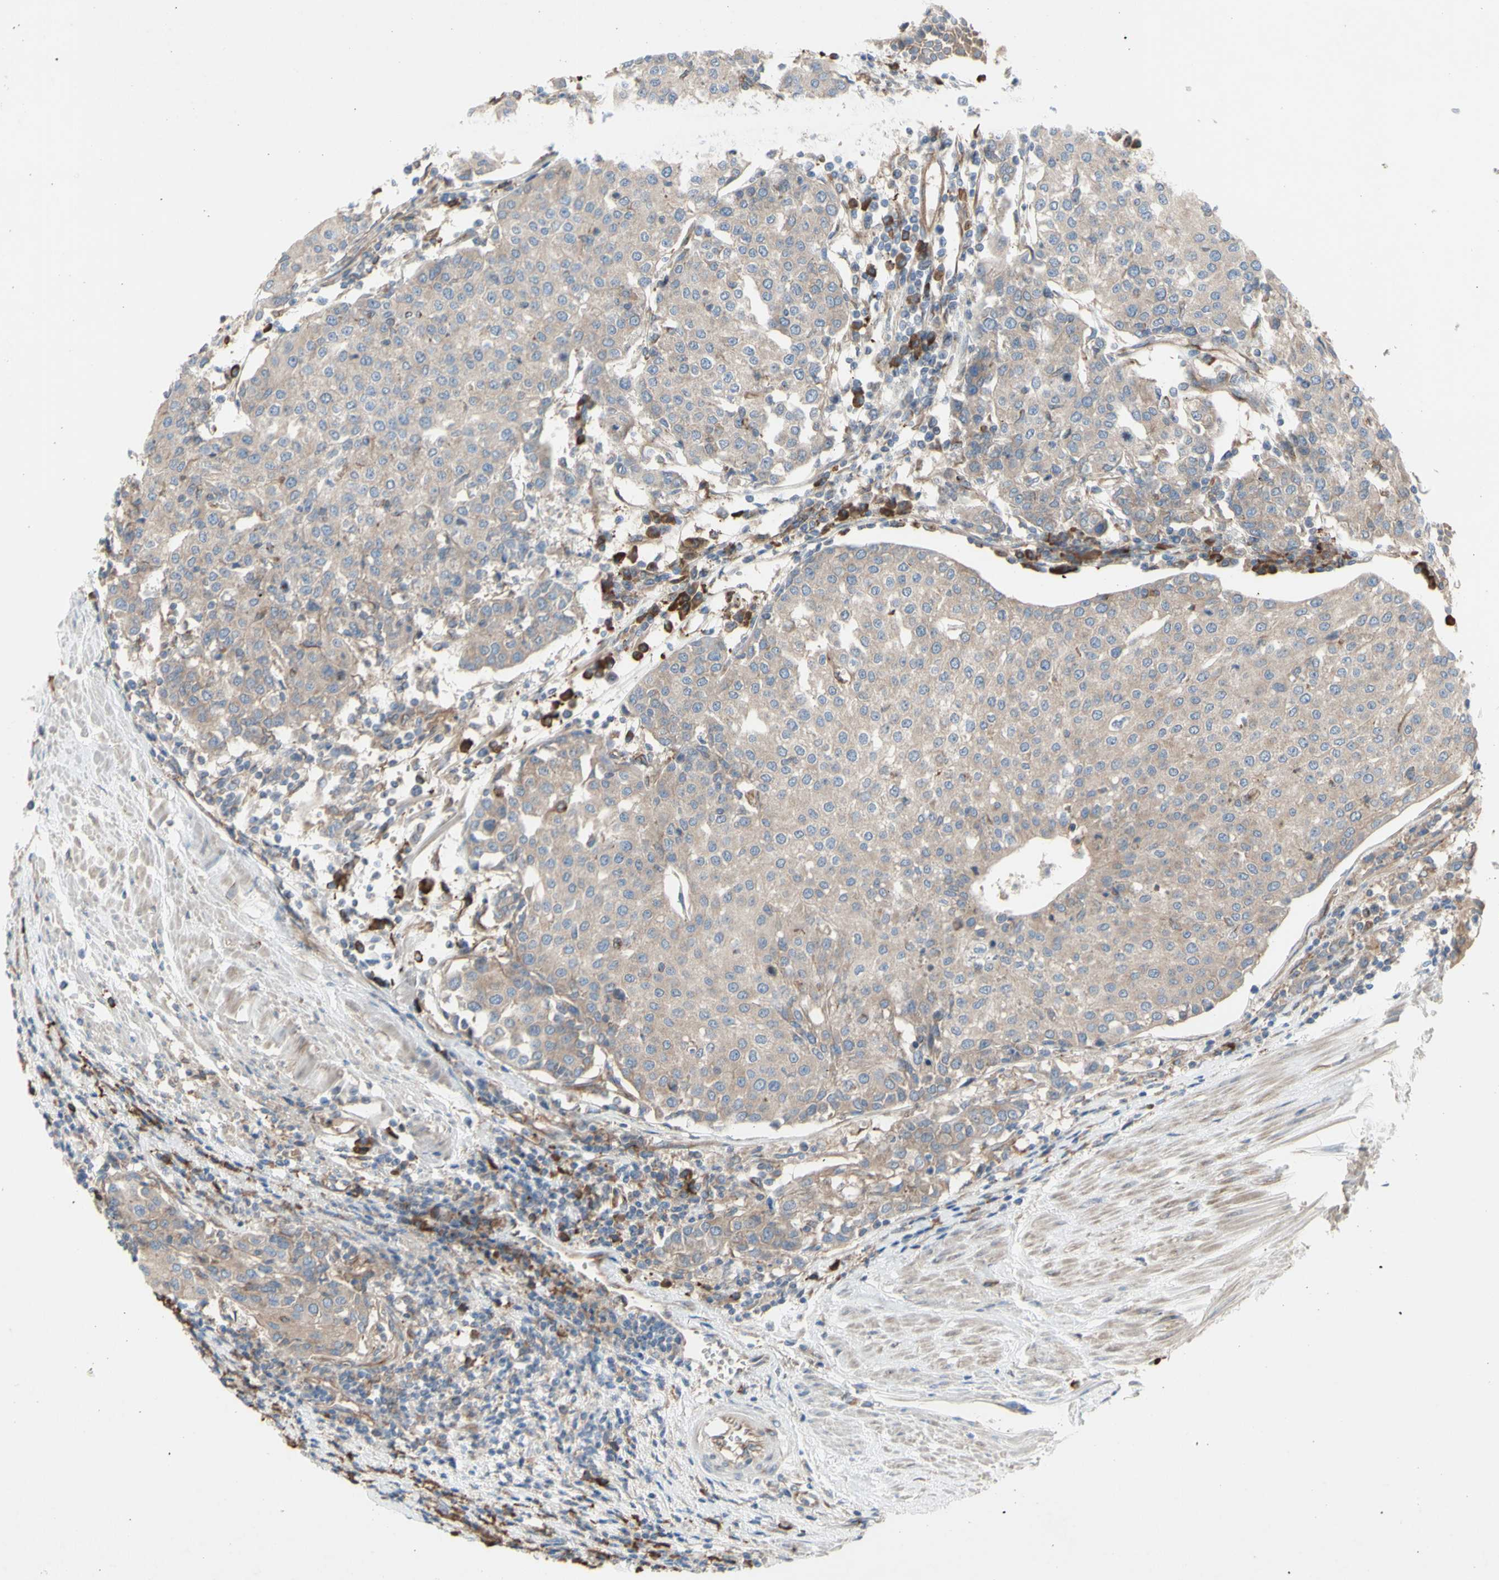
{"staining": {"intensity": "weak", "quantity": ">75%", "location": "cytoplasmic/membranous"}, "tissue": "urothelial cancer", "cell_type": "Tumor cells", "image_type": "cancer", "snomed": [{"axis": "morphology", "description": "Urothelial carcinoma, High grade"}, {"axis": "topography", "description": "Urinary bladder"}], "caption": "Brown immunohistochemical staining in human urothelial carcinoma (high-grade) exhibits weak cytoplasmic/membranous staining in approximately >75% of tumor cells.", "gene": "KLC1", "patient": {"sex": "female", "age": 85}}